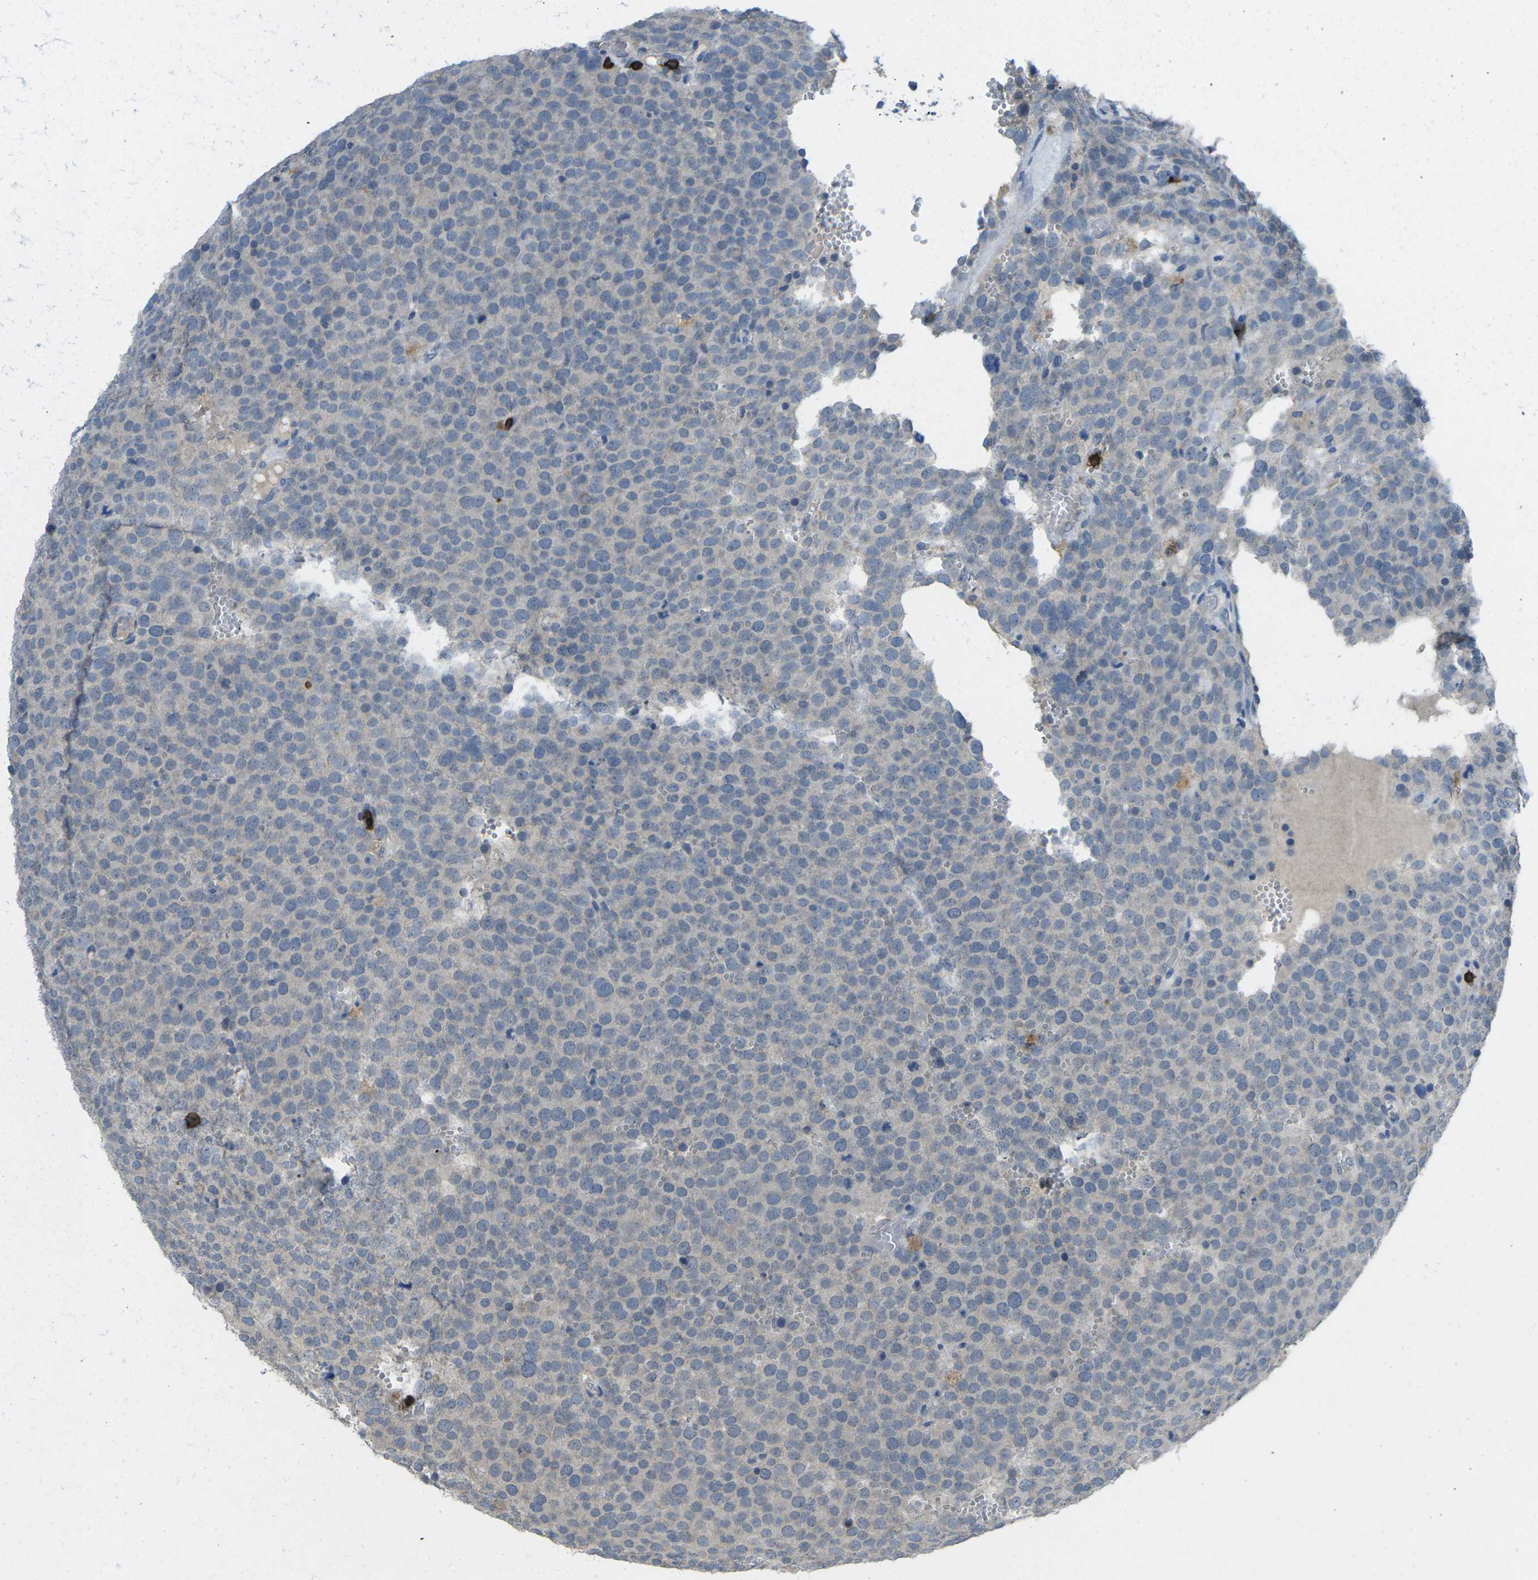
{"staining": {"intensity": "negative", "quantity": "none", "location": "none"}, "tissue": "testis cancer", "cell_type": "Tumor cells", "image_type": "cancer", "snomed": [{"axis": "morphology", "description": "Normal tissue, NOS"}, {"axis": "morphology", "description": "Seminoma, NOS"}, {"axis": "topography", "description": "Testis"}], "caption": "Tumor cells show no significant protein expression in seminoma (testis).", "gene": "CD19", "patient": {"sex": "male", "age": 71}}